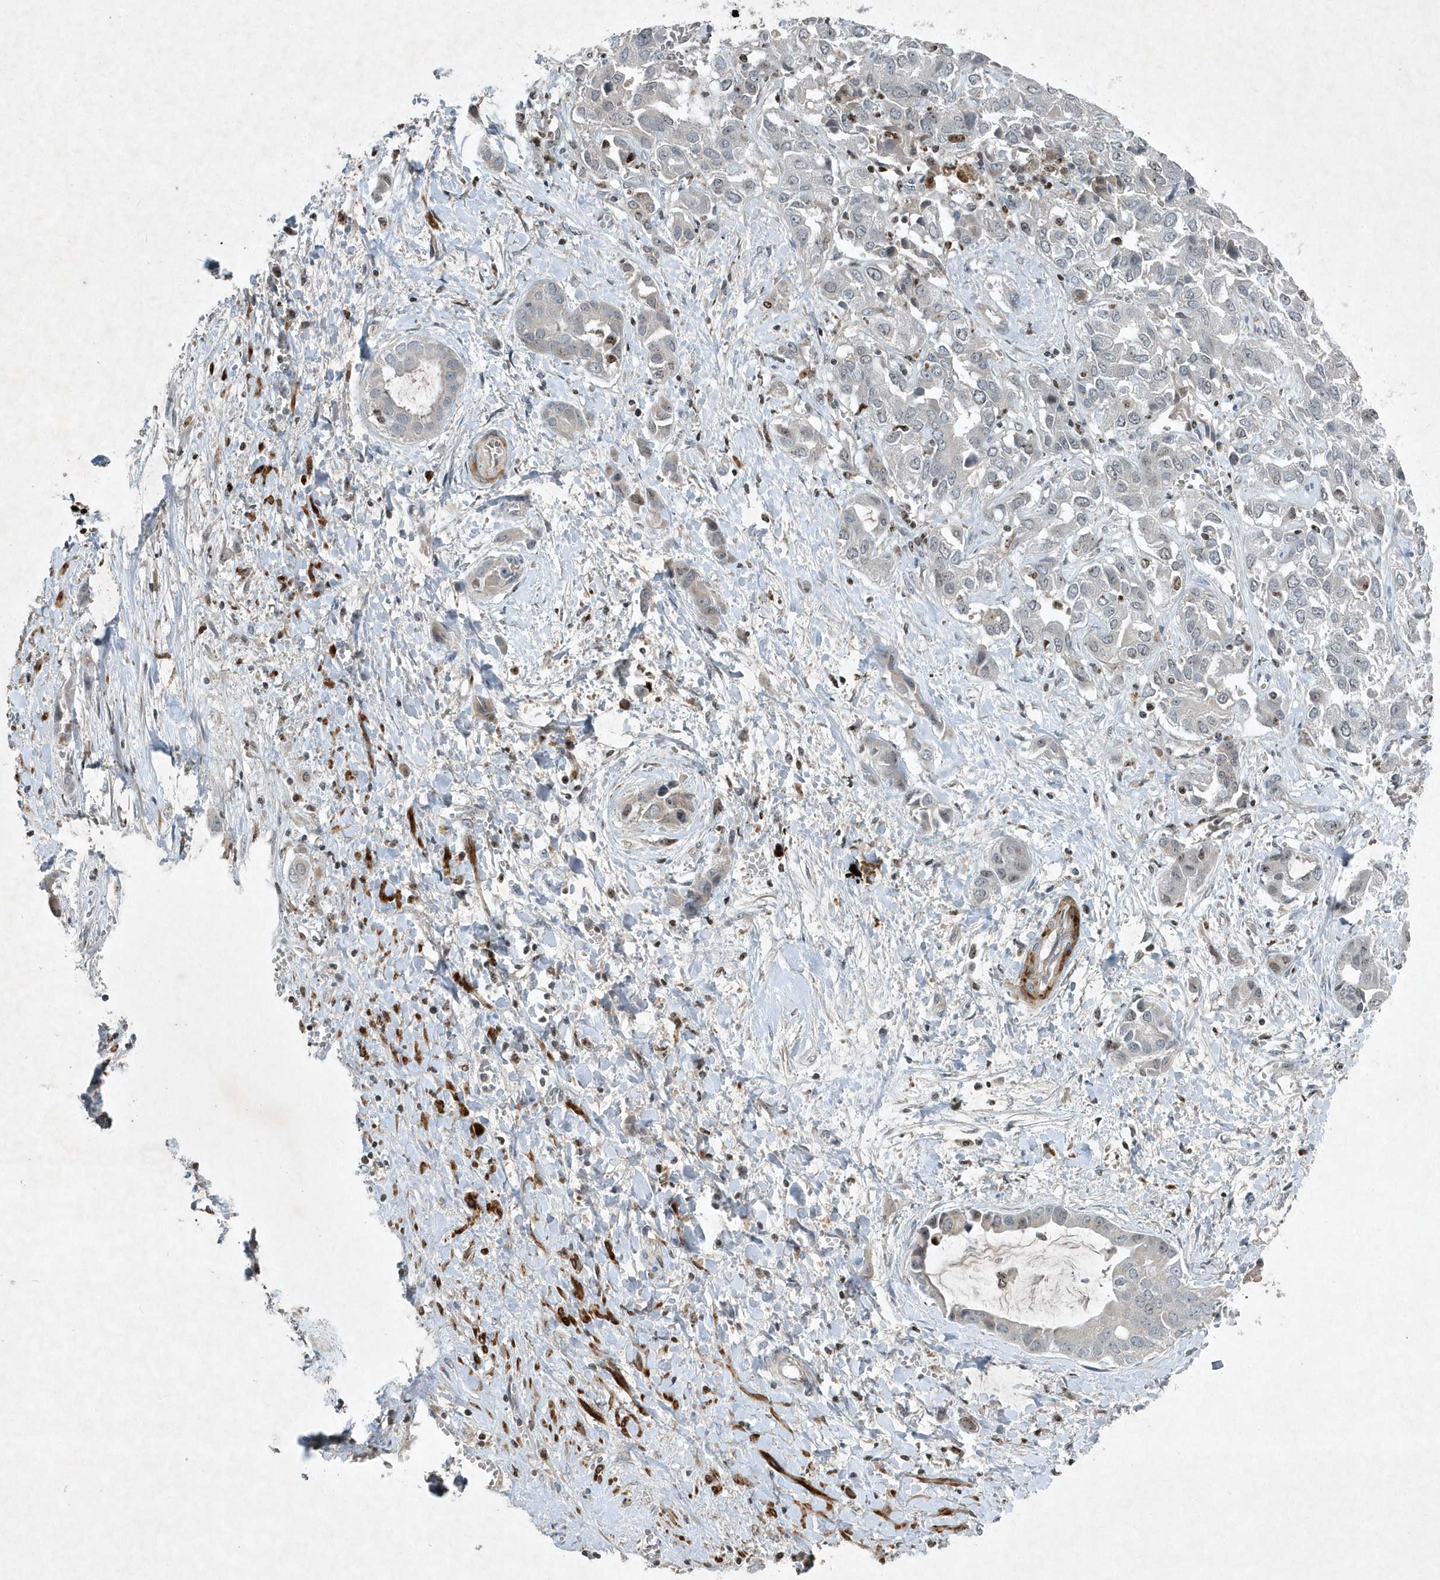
{"staining": {"intensity": "weak", "quantity": "<25%", "location": "nuclear"}, "tissue": "liver cancer", "cell_type": "Tumor cells", "image_type": "cancer", "snomed": [{"axis": "morphology", "description": "Cholangiocarcinoma"}, {"axis": "topography", "description": "Liver"}], "caption": "Liver cancer was stained to show a protein in brown. There is no significant positivity in tumor cells. (Stains: DAB (3,3'-diaminobenzidine) immunohistochemistry (IHC) with hematoxylin counter stain, Microscopy: brightfield microscopy at high magnification).", "gene": "QTRT2", "patient": {"sex": "female", "age": 52}}